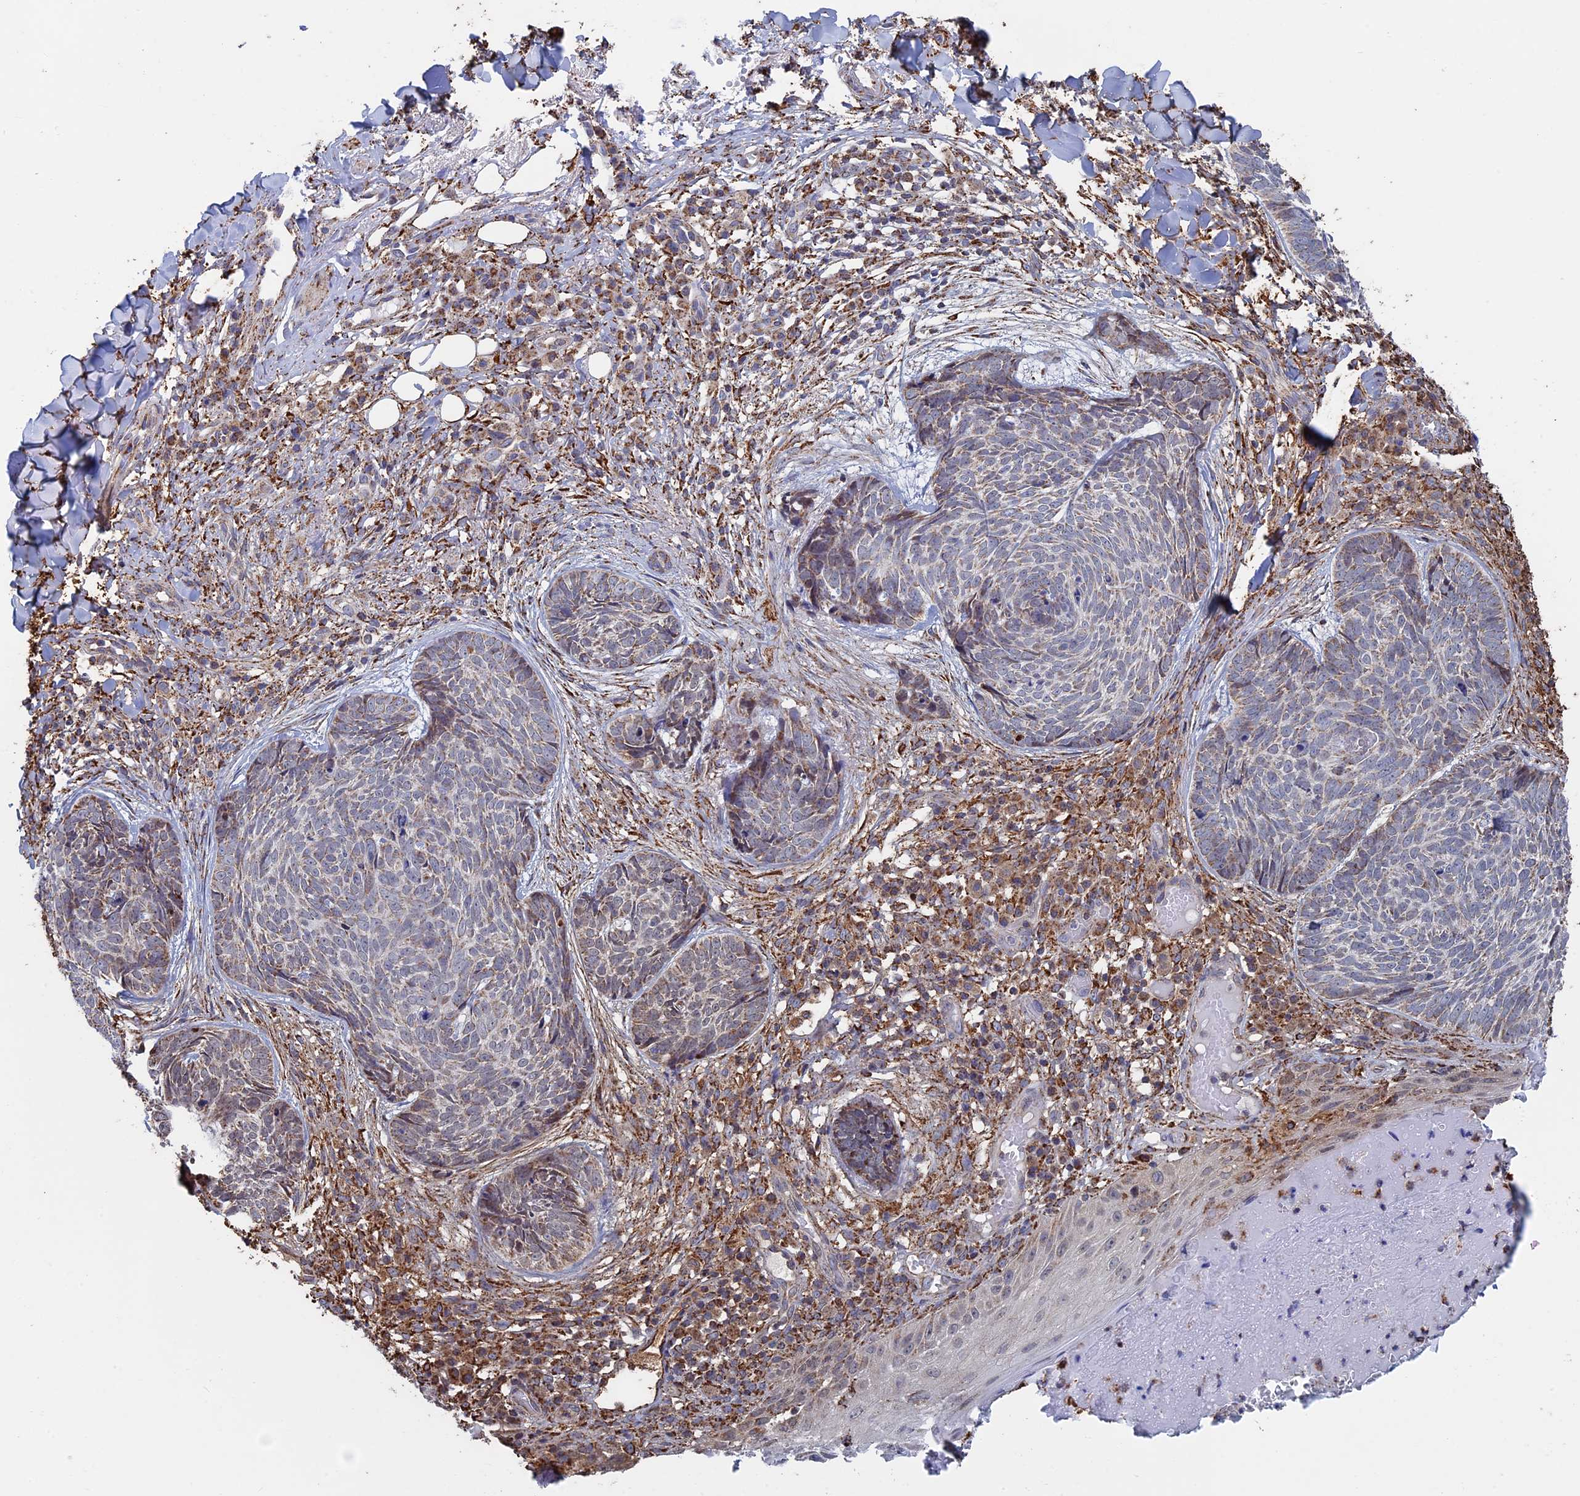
{"staining": {"intensity": "weak", "quantity": "25%-75%", "location": "cytoplasmic/membranous"}, "tissue": "skin cancer", "cell_type": "Tumor cells", "image_type": "cancer", "snomed": [{"axis": "morphology", "description": "Basal cell carcinoma"}, {"axis": "topography", "description": "Skin"}], "caption": "Weak cytoplasmic/membranous expression is seen in approximately 25%-75% of tumor cells in skin basal cell carcinoma.", "gene": "SEC24D", "patient": {"sex": "female", "age": 61}}